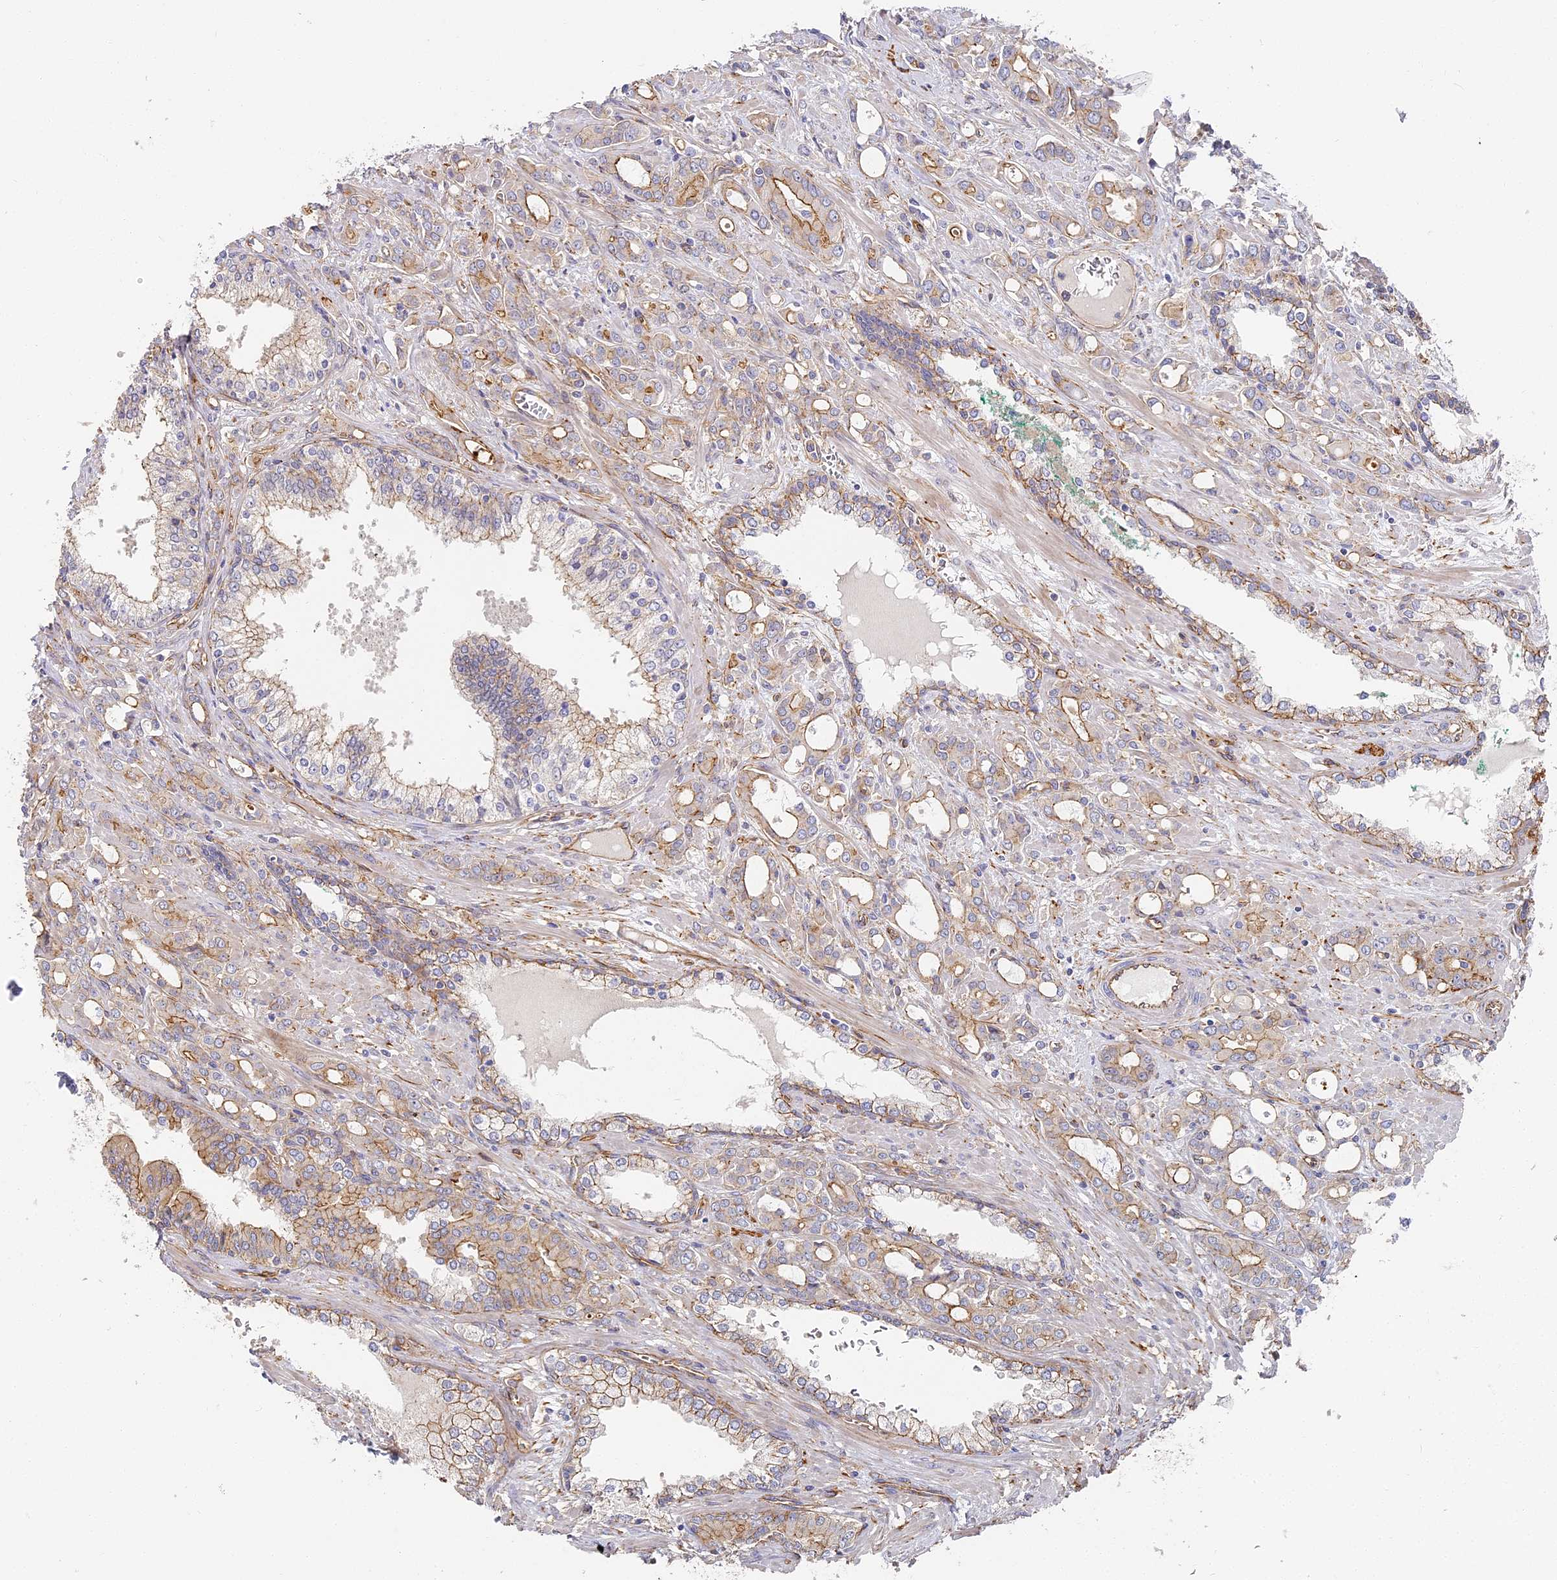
{"staining": {"intensity": "moderate", "quantity": "<25%", "location": "cytoplasmic/membranous"}, "tissue": "prostate cancer", "cell_type": "Tumor cells", "image_type": "cancer", "snomed": [{"axis": "morphology", "description": "Adenocarcinoma, High grade"}, {"axis": "topography", "description": "Prostate"}], "caption": "Brown immunohistochemical staining in prostate cancer (adenocarcinoma (high-grade)) demonstrates moderate cytoplasmic/membranous staining in about <25% of tumor cells.", "gene": "CCDC30", "patient": {"sex": "male", "age": 72}}